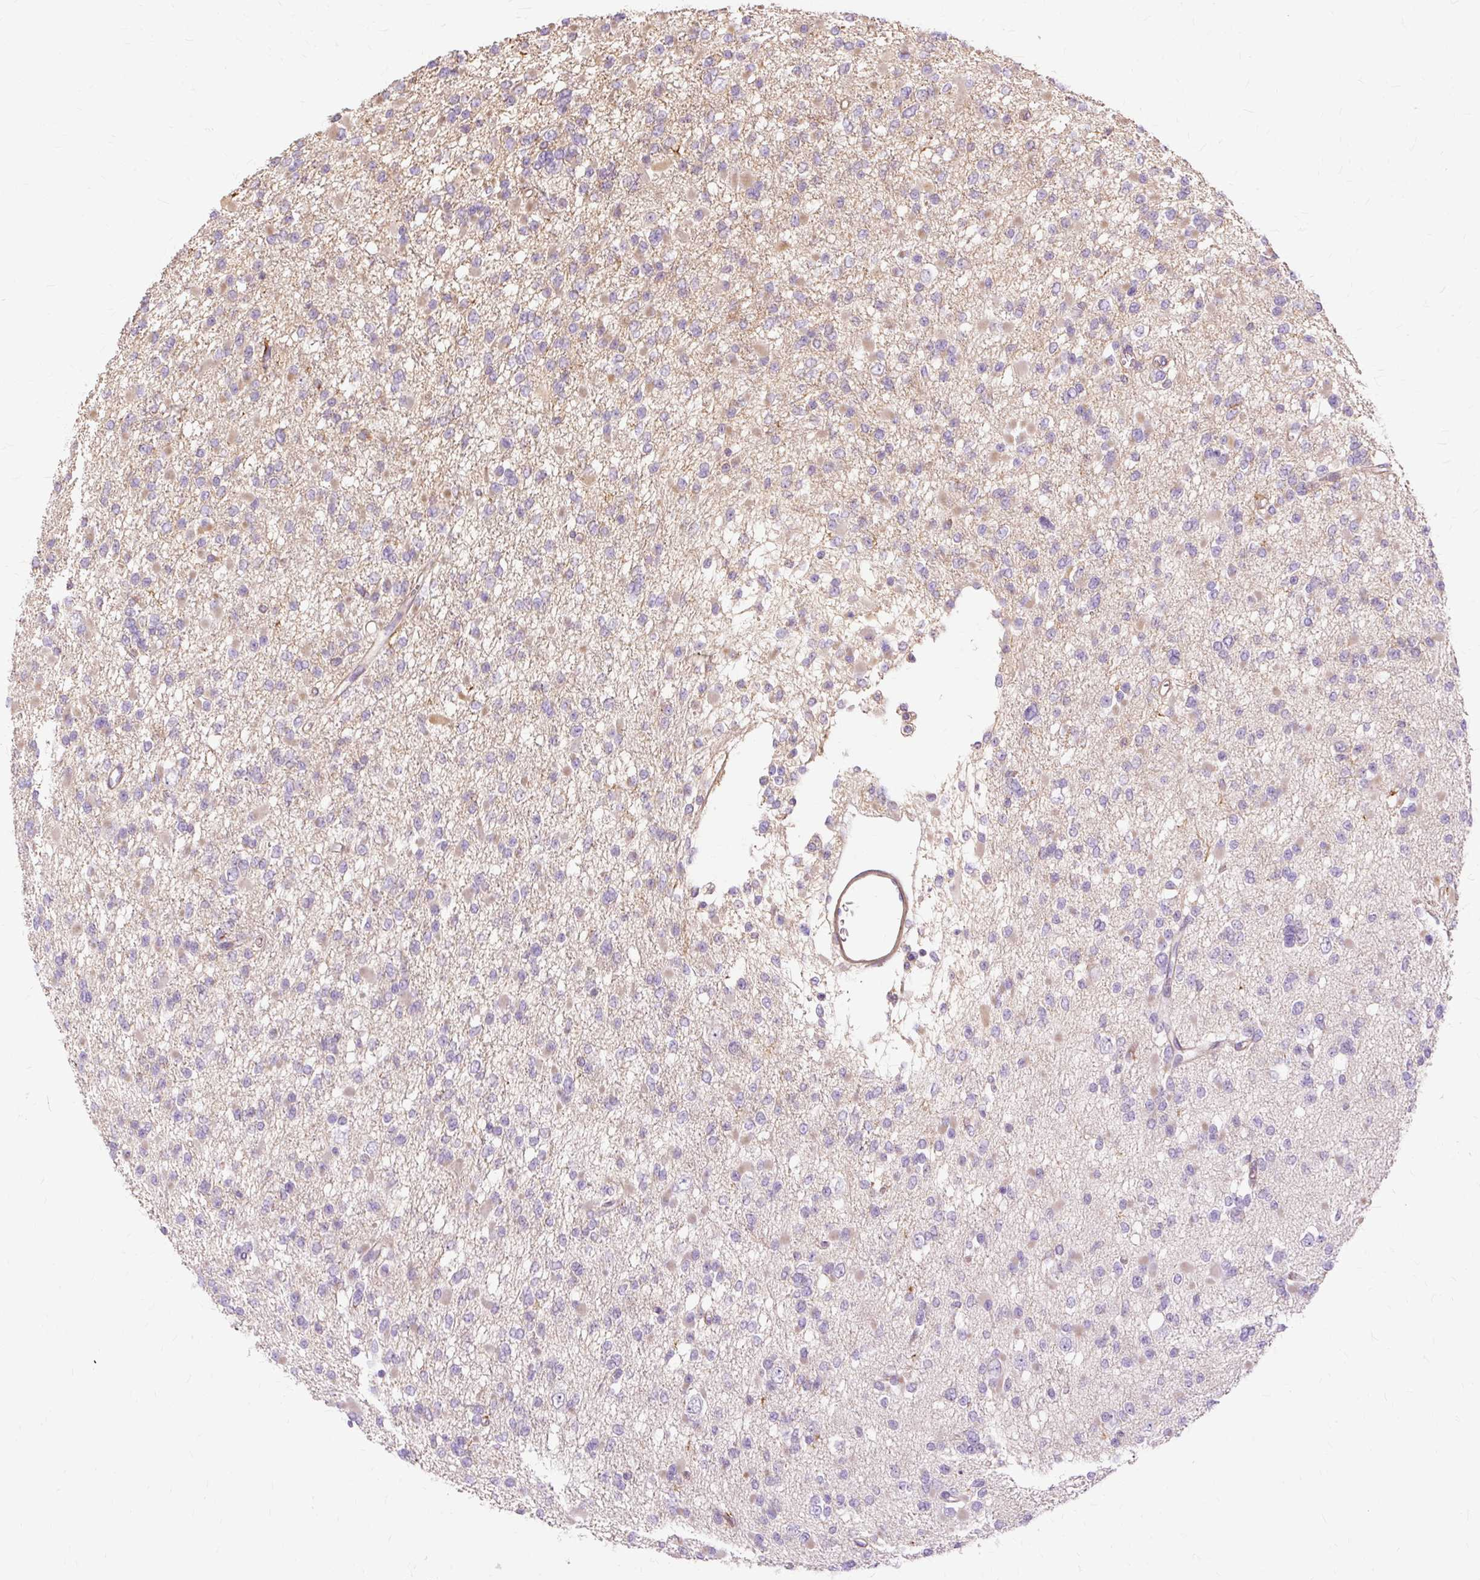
{"staining": {"intensity": "negative", "quantity": "none", "location": "none"}, "tissue": "glioma", "cell_type": "Tumor cells", "image_type": "cancer", "snomed": [{"axis": "morphology", "description": "Glioma, malignant, Low grade"}, {"axis": "topography", "description": "Brain"}], "caption": "Immunohistochemistry (IHC) image of neoplastic tissue: glioma stained with DAB shows no significant protein staining in tumor cells.", "gene": "TSPAN8", "patient": {"sex": "female", "age": 22}}